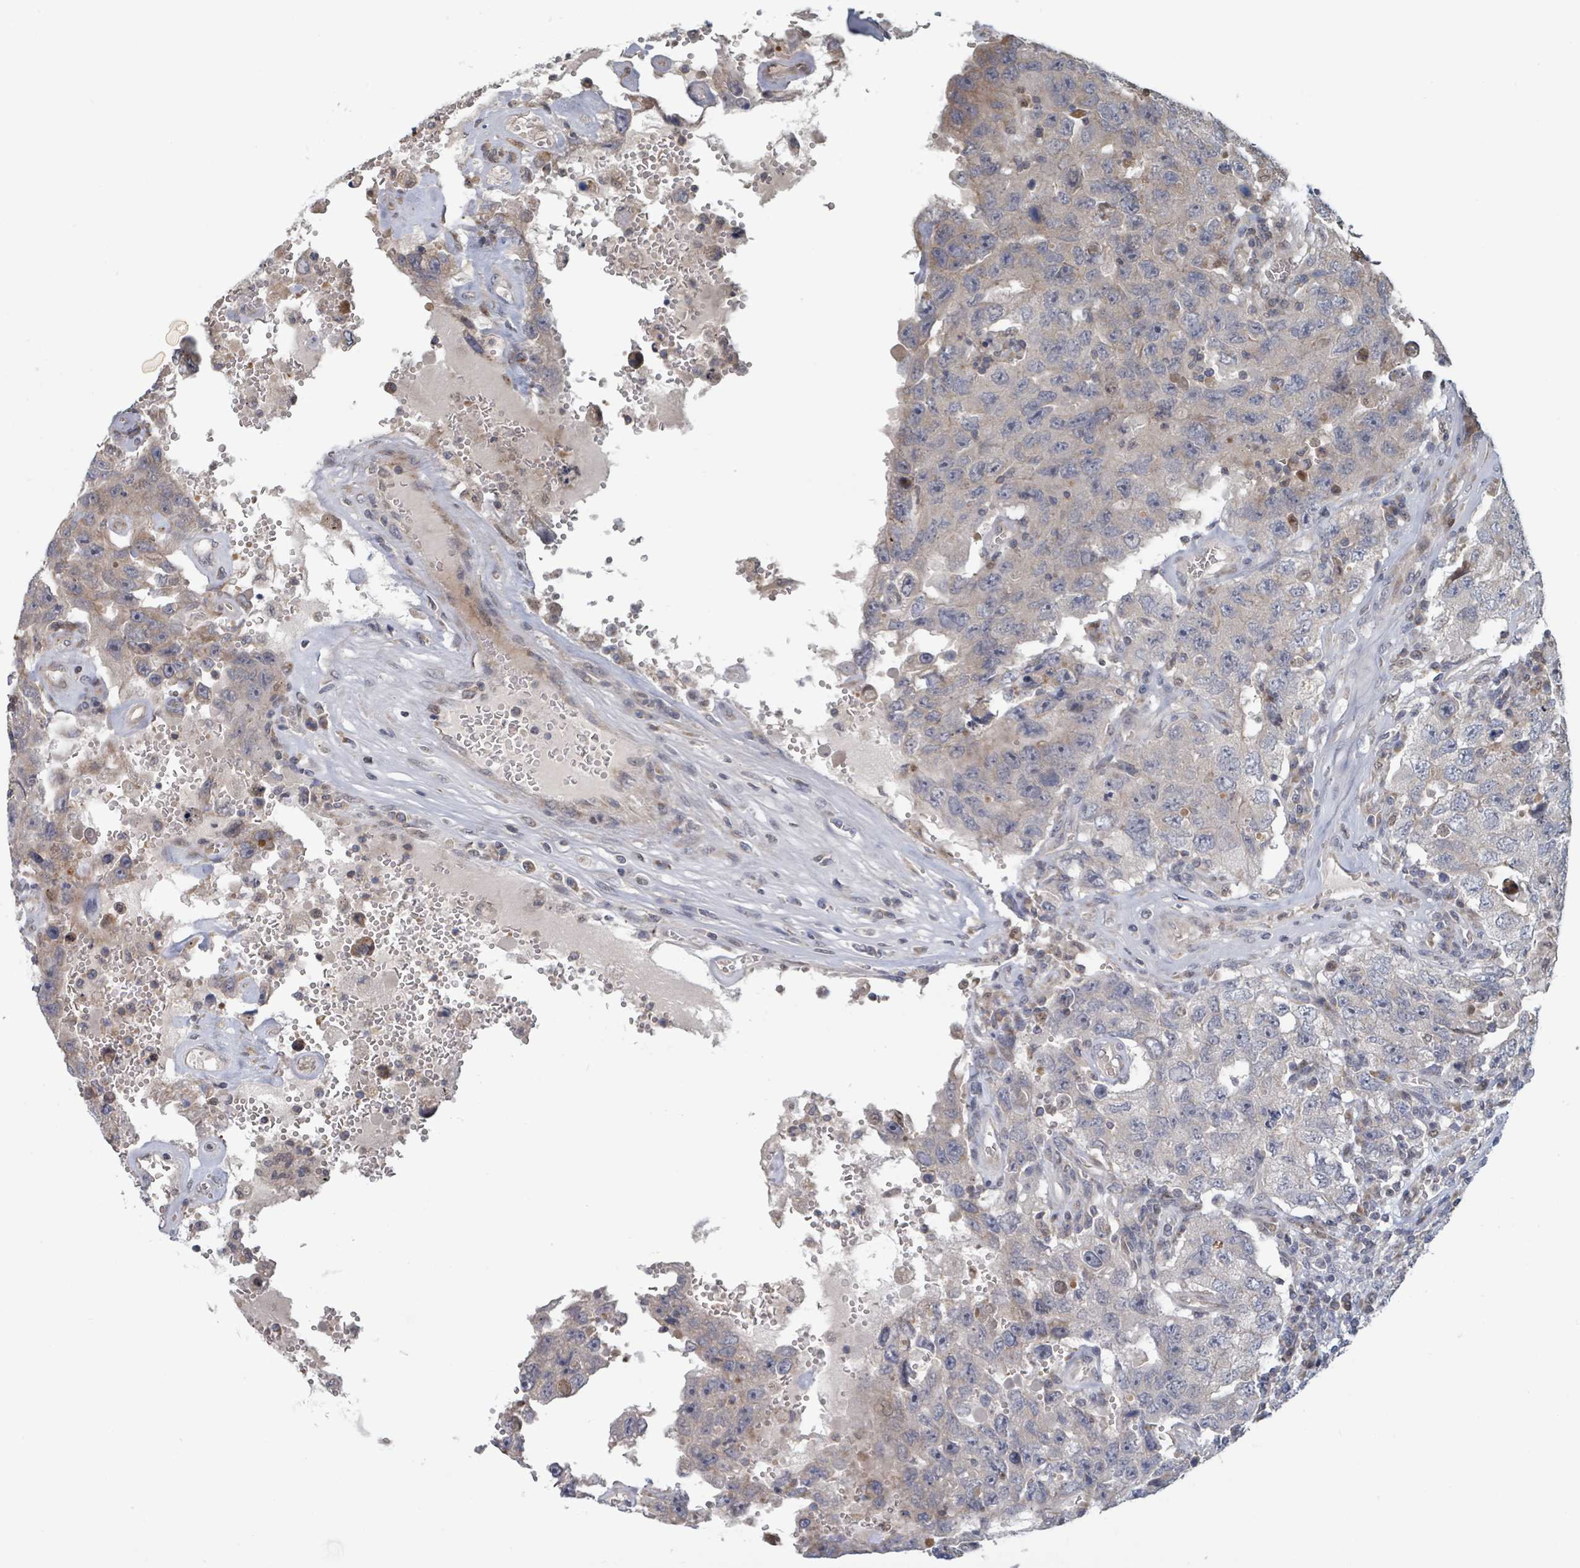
{"staining": {"intensity": "weak", "quantity": "<25%", "location": "cytoplasmic/membranous"}, "tissue": "testis cancer", "cell_type": "Tumor cells", "image_type": "cancer", "snomed": [{"axis": "morphology", "description": "Carcinoma, Embryonal, NOS"}, {"axis": "topography", "description": "Testis"}], "caption": "This micrograph is of embryonal carcinoma (testis) stained with immunohistochemistry to label a protein in brown with the nuclei are counter-stained blue. There is no positivity in tumor cells.", "gene": "HIVEP1", "patient": {"sex": "male", "age": 26}}